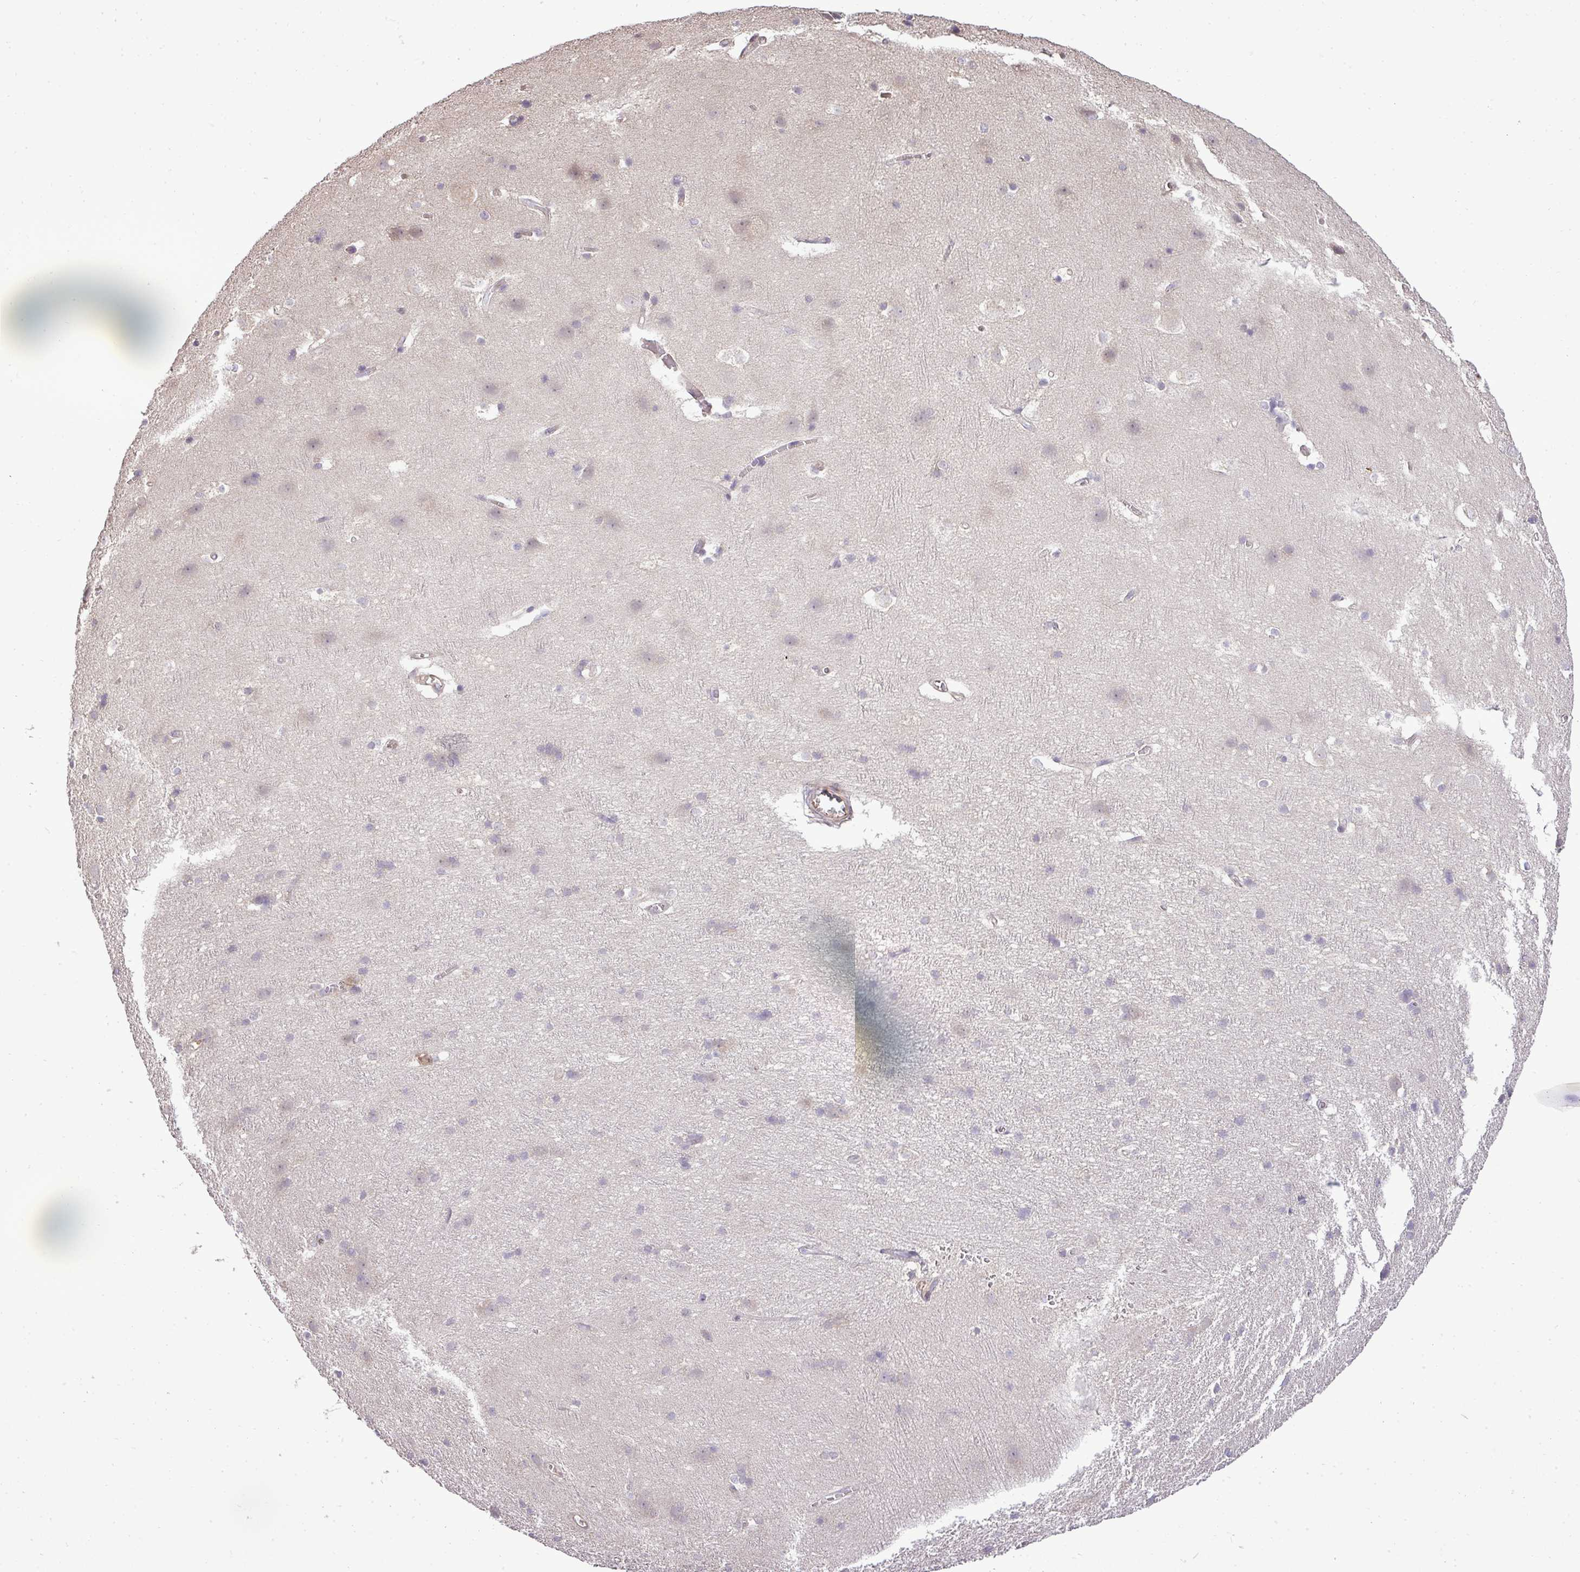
{"staining": {"intensity": "negative", "quantity": "none", "location": "none"}, "tissue": "cerebral cortex", "cell_type": "Endothelial cells", "image_type": "normal", "snomed": [{"axis": "morphology", "description": "Normal tissue, NOS"}, {"axis": "topography", "description": "Cerebral cortex"}], "caption": "Immunohistochemistry (IHC) histopathology image of unremarkable cerebral cortex: human cerebral cortex stained with DAB (3,3'-diaminobenzidine) exhibits no significant protein expression in endothelial cells.", "gene": "PDRG1", "patient": {"sex": "male", "age": 54}}